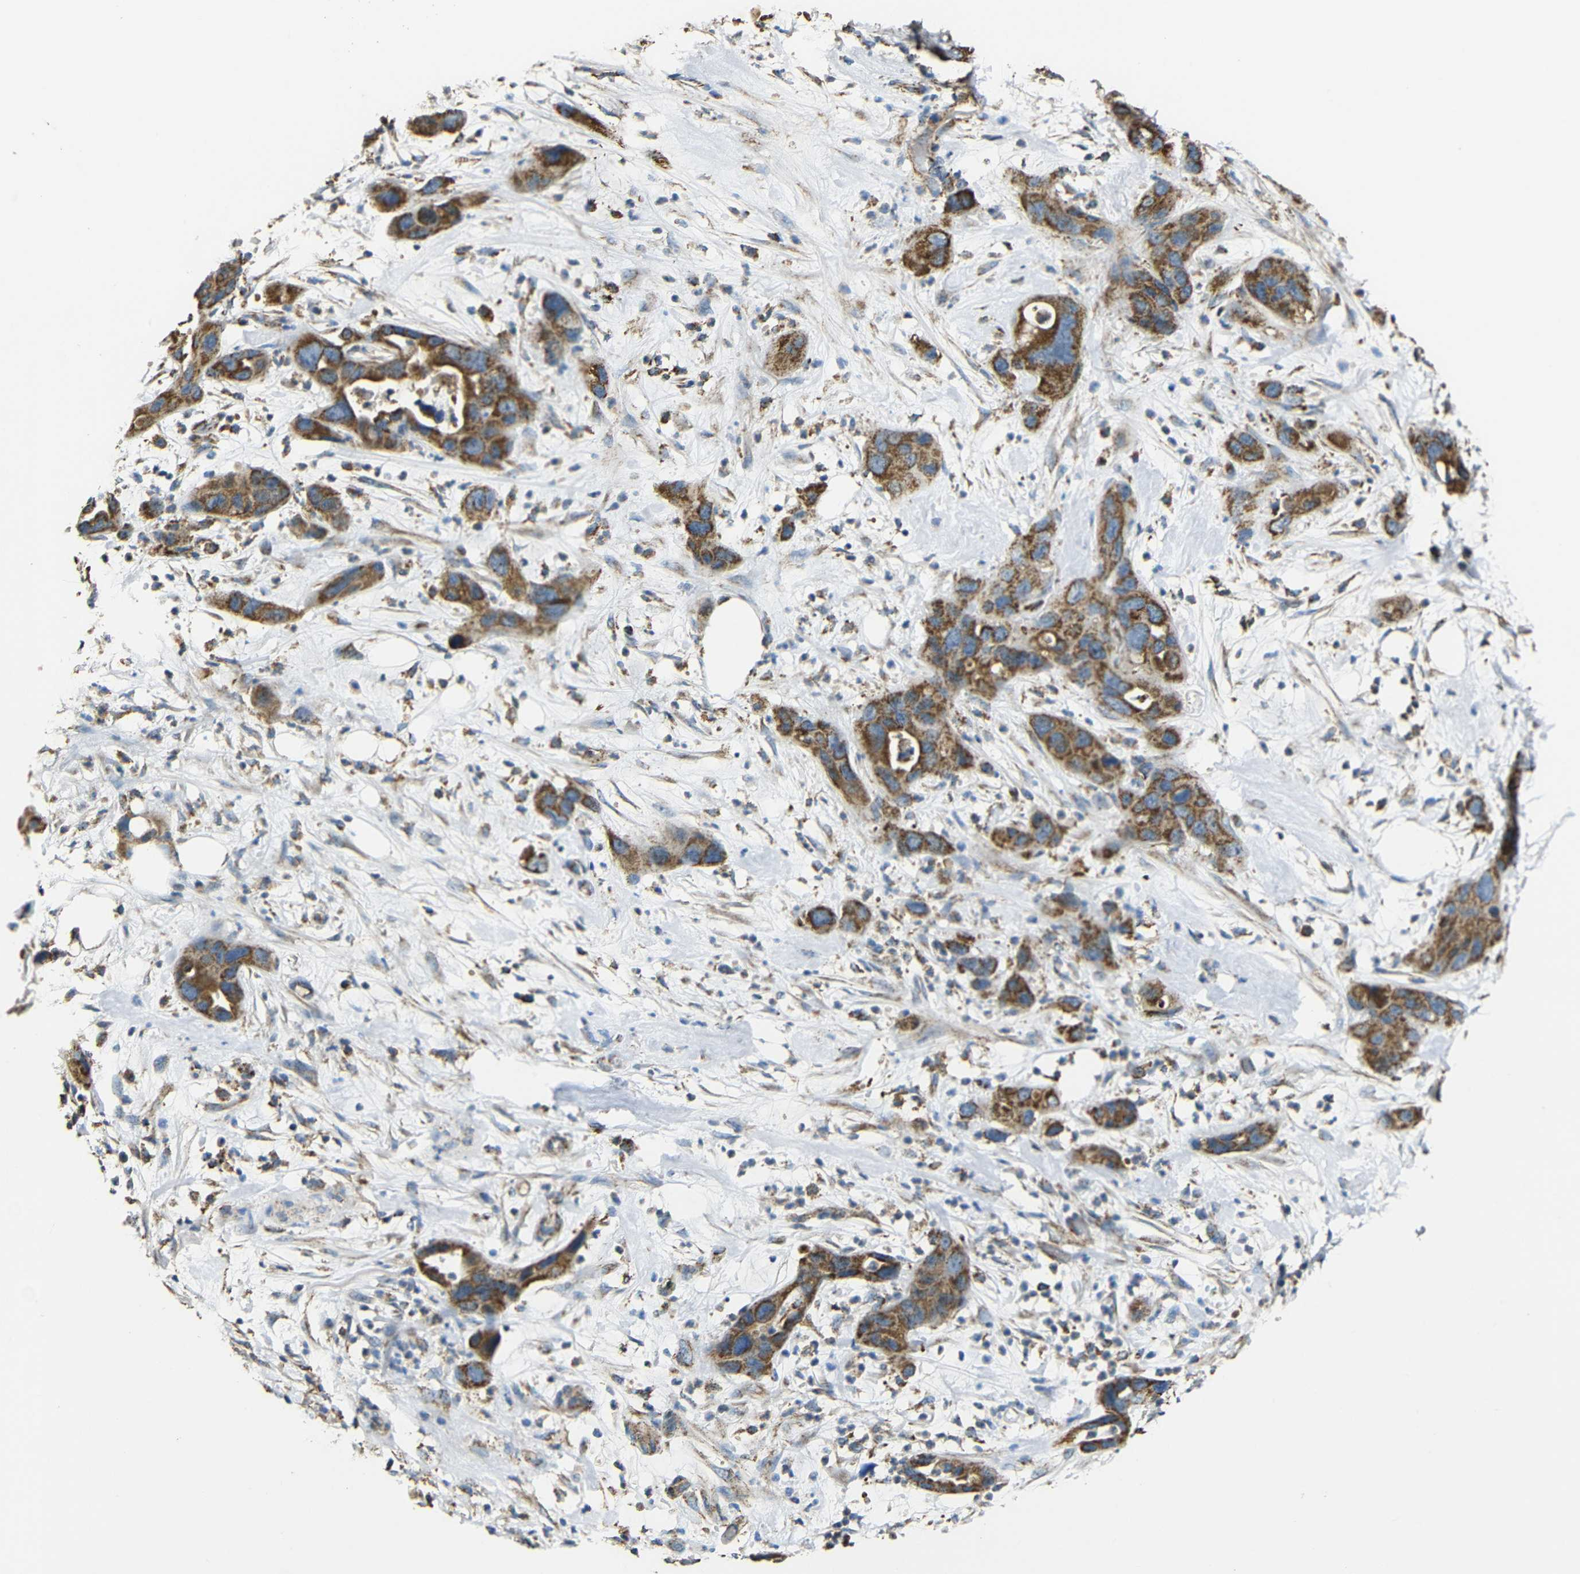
{"staining": {"intensity": "moderate", "quantity": ">75%", "location": "cytoplasmic/membranous"}, "tissue": "pancreatic cancer", "cell_type": "Tumor cells", "image_type": "cancer", "snomed": [{"axis": "morphology", "description": "Adenocarcinoma, NOS"}, {"axis": "topography", "description": "Pancreas"}], "caption": "Protein staining shows moderate cytoplasmic/membranous expression in about >75% of tumor cells in adenocarcinoma (pancreatic).", "gene": "NR3C2", "patient": {"sex": "female", "age": 71}}